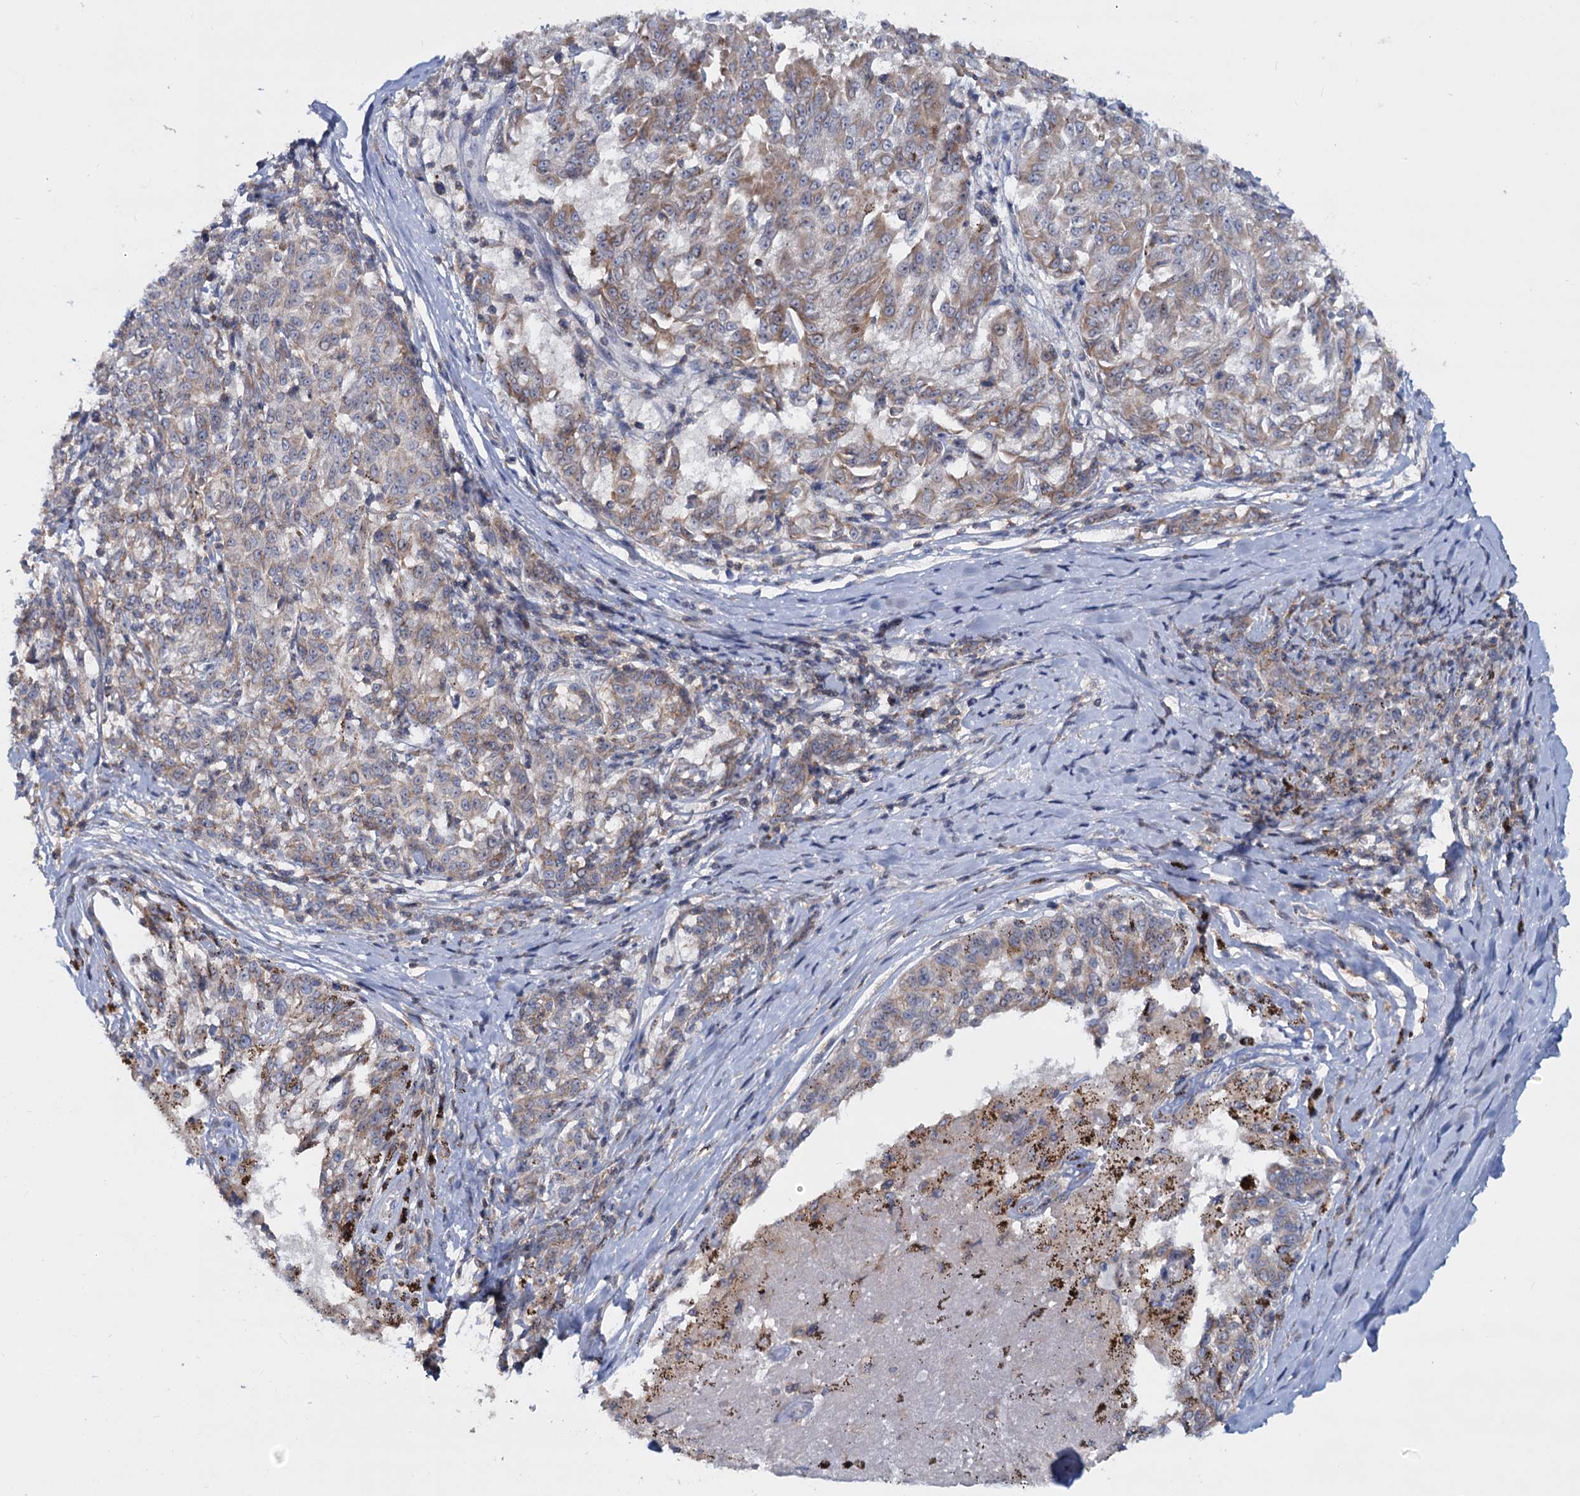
{"staining": {"intensity": "weak", "quantity": "25%-75%", "location": "cytoplasmic/membranous"}, "tissue": "melanoma", "cell_type": "Tumor cells", "image_type": "cancer", "snomed": [{"axis": "morphology", "description": "Malignant melanoma, NOS"}, {"axis": "topography", "description": "Skin"}], "caption": "A high-resolution photomicrograph shows IHC staining of malignant melanoma, which demonstrates weak cytoplasmic/membranous expression in approximately 25%-75% of tumor cells.", "gene": "LRCH4", "patient": {"sex": "female", "age": 72}}